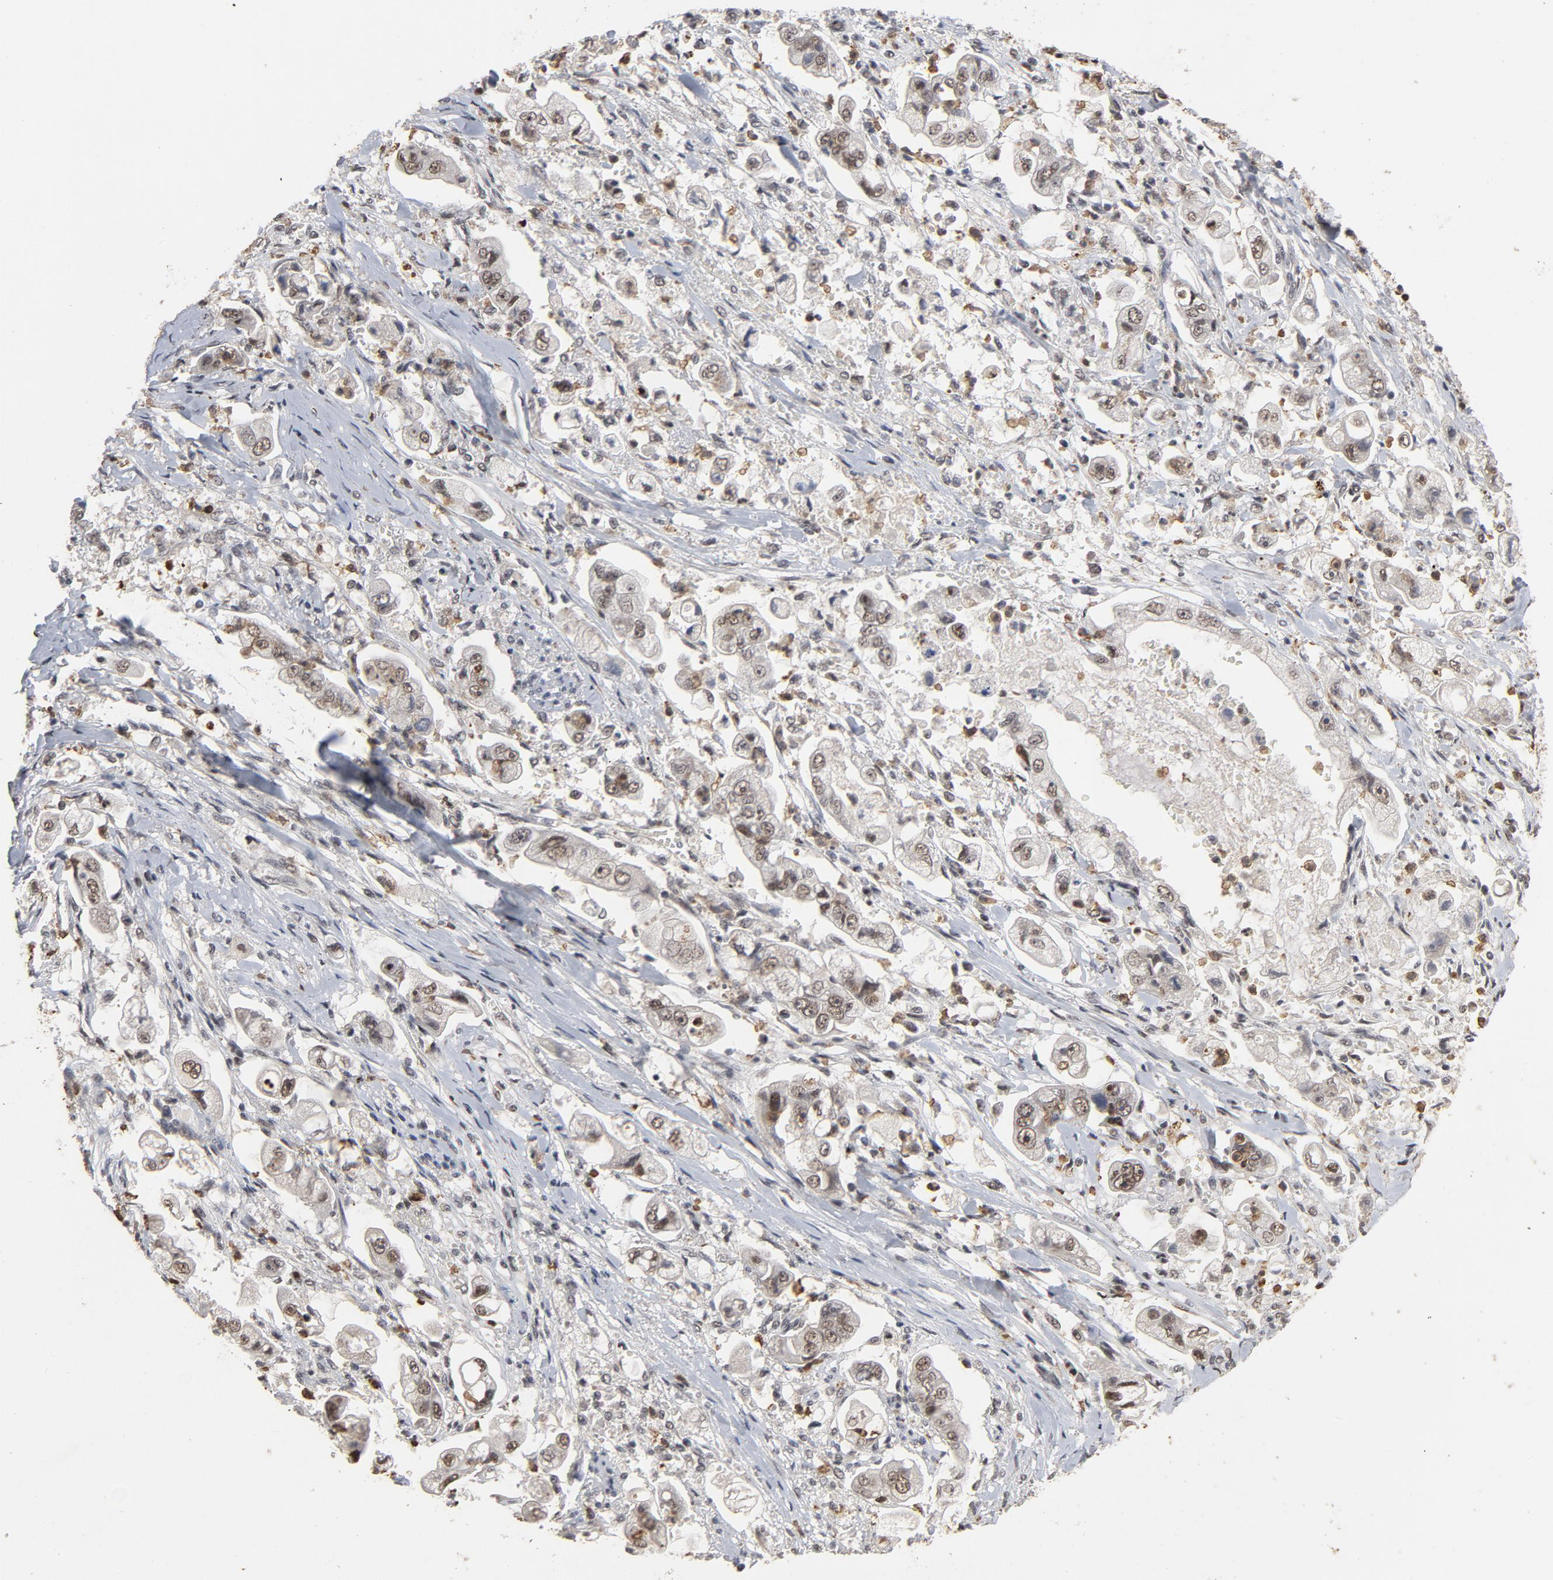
{"staining": {"intensity": "weak", "quantity": "<25%", "location": "nuclear"}, "tissue": "stomach cancer", "cell_type": "Tumor cells", "image_type": "cancer", "snomed": [{"axis": "morphology", "description": "Adenocarcinoma, NOS"}, {"axis": "topography", "description": "Stomach"}], "caption": "Tumor cells are negative for brown protein staining in stomach cancer.", "gene": "RTL5", "patient": {"sex": "male", "age": 62}}